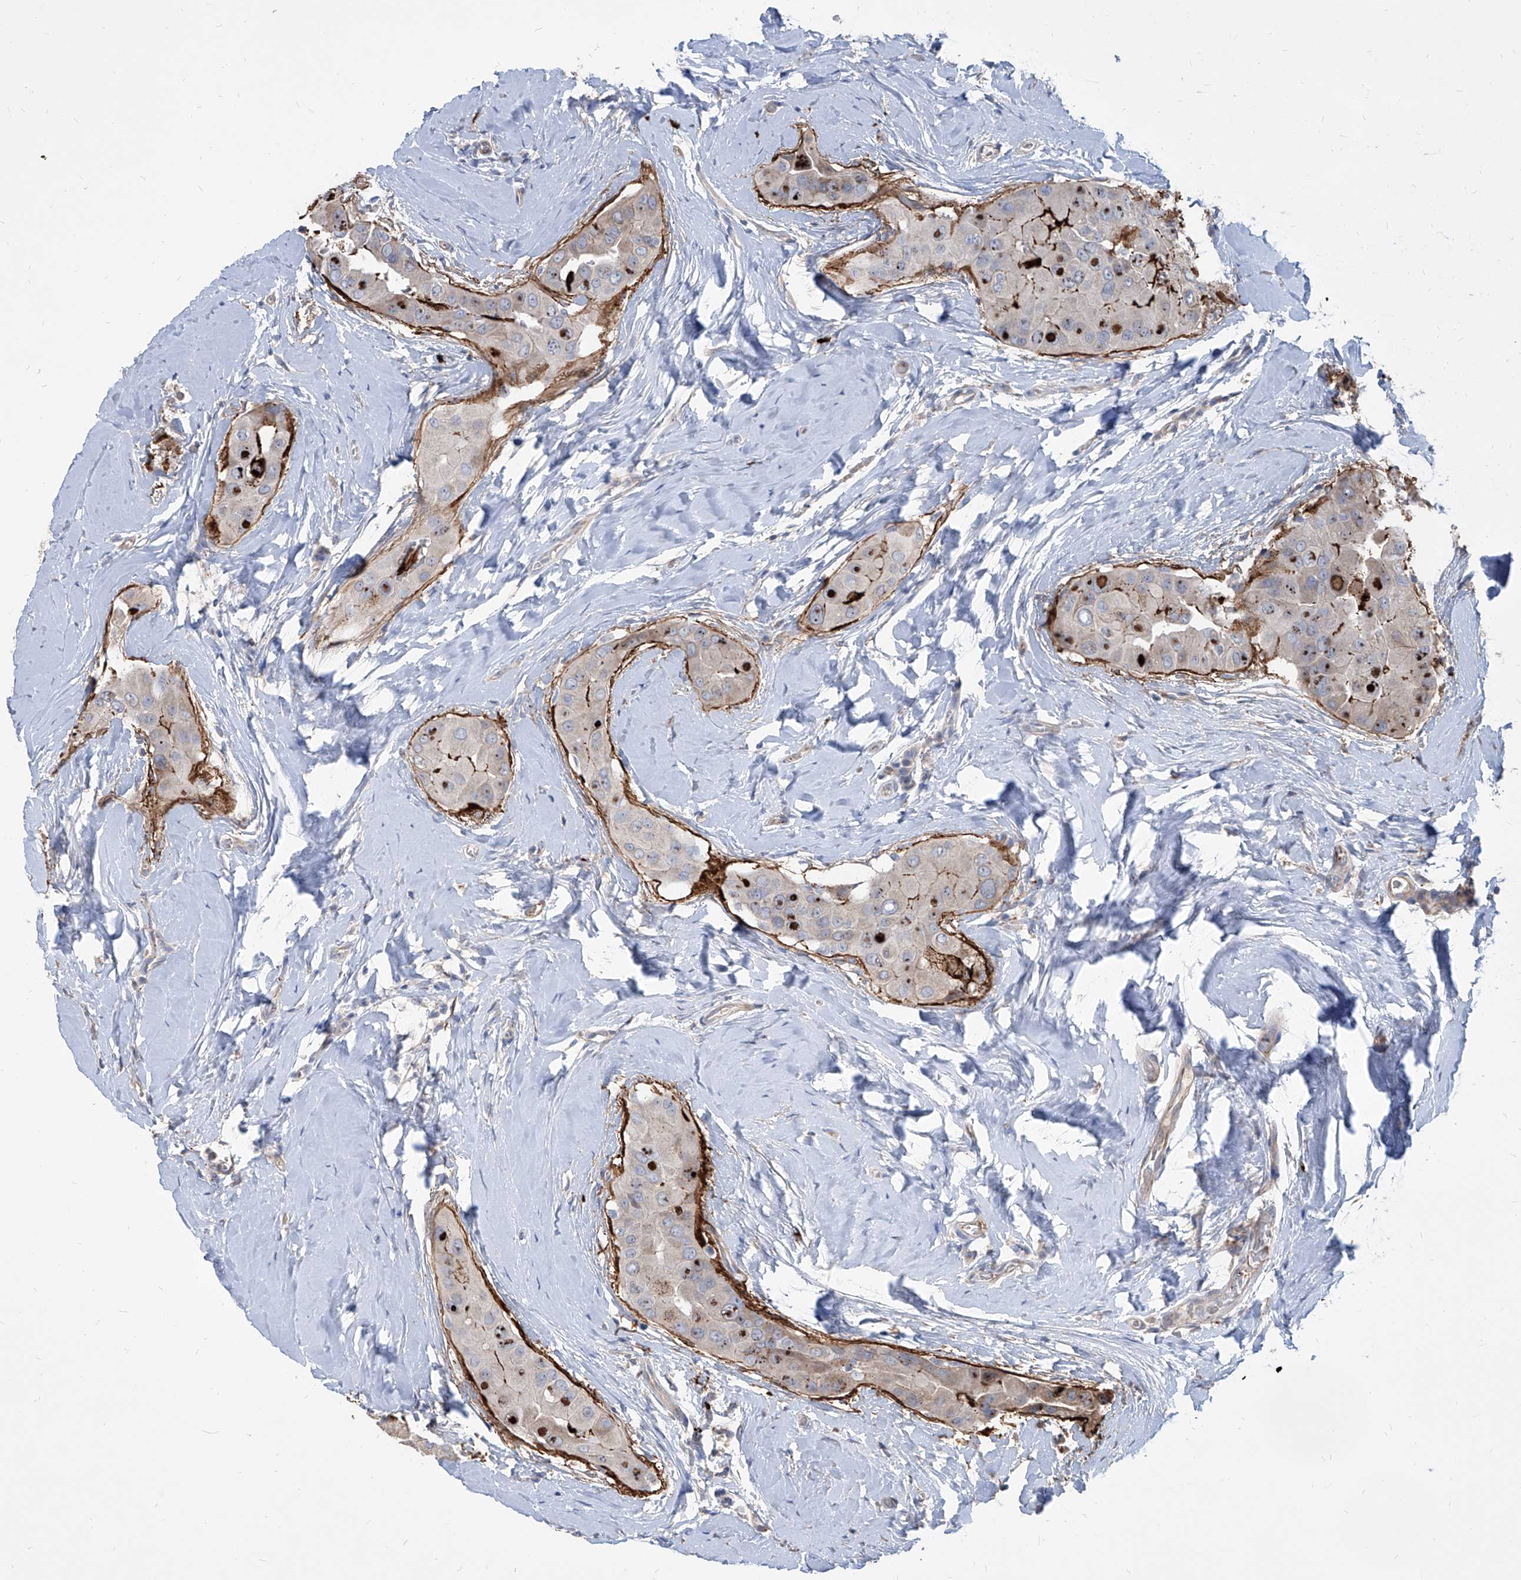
{"staining": {"intensity": "weak", "quantity": "<25%", "location": "cytoplasmic/membranous"}, "tissue": "thyroid cancer", "cell_type": "Tumor cells", "image_type": "cancer", "snomed": [{"axis": "morphology", "description": "Papillary adenocarcinoma, NOS"}, {"axis": "topography", "description": "Thyroid gland"}], "caption": "Tumor cells show no significant staining in thyroid cancer (papillary adenocarcinoma).", "gene": "FAM83B", "patient": {"sex": "male", "age": 33}}